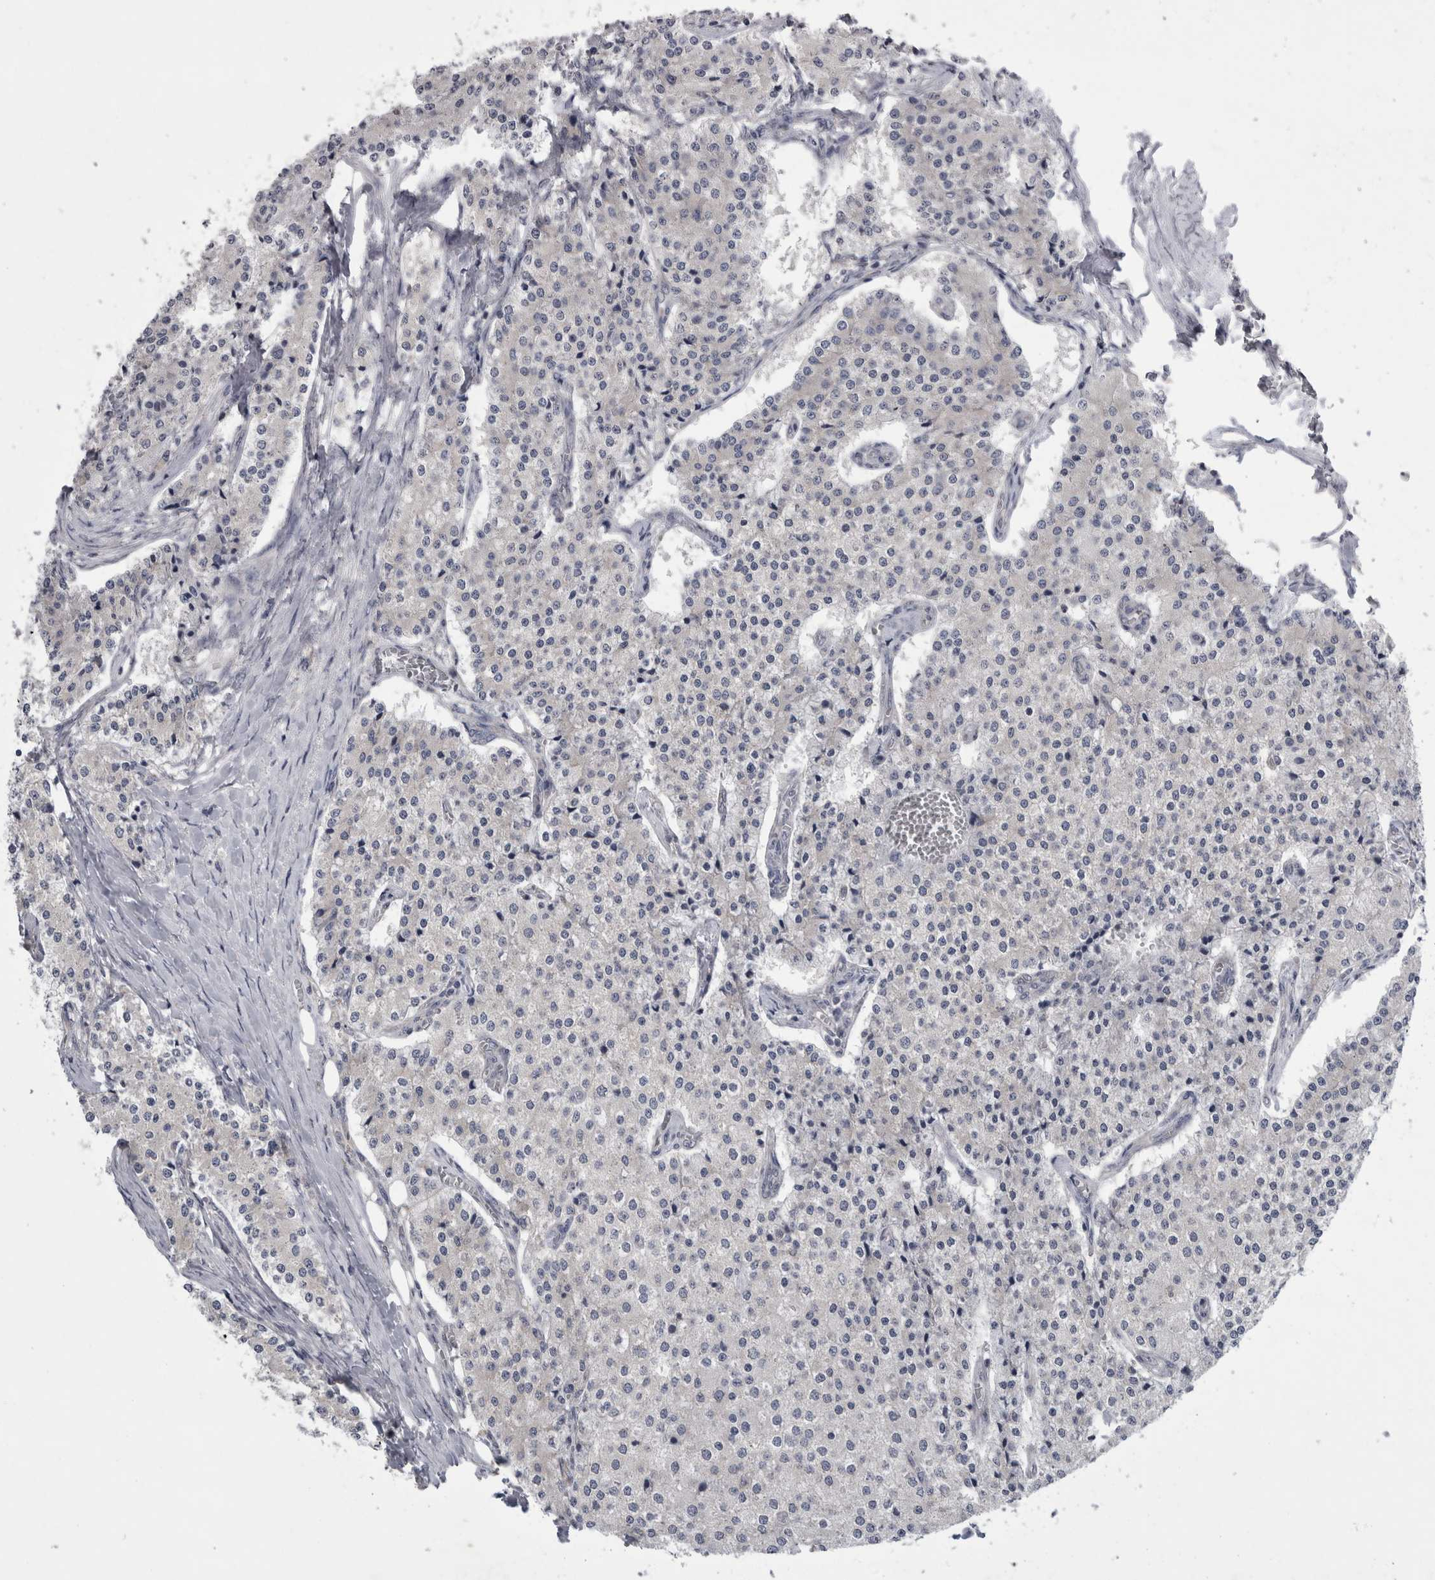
{"staining": {"intensity": "negative", "quantity": "none", "location": "none"}, "tissue": "carcinoid", "cell_type": "Tumor cells", "image_type": "cancer", "snomed": [{"axis": "morphology", "description": "Carcinoid, malignant, NOS"}, {"axis": "topography", "description": "Colon"}], "caption": "Photomicrograph shows no significant protein staining in tumor cells of malignant carcinoid. (Stains: DAB (3,3'-diaminobenzidine) IHC with hematoxylin counter stain, Microscopy: brightfield microscopy at high magnification).", "gene": "PRRC2C", "patient": {"sex": "female", "age": 52}}